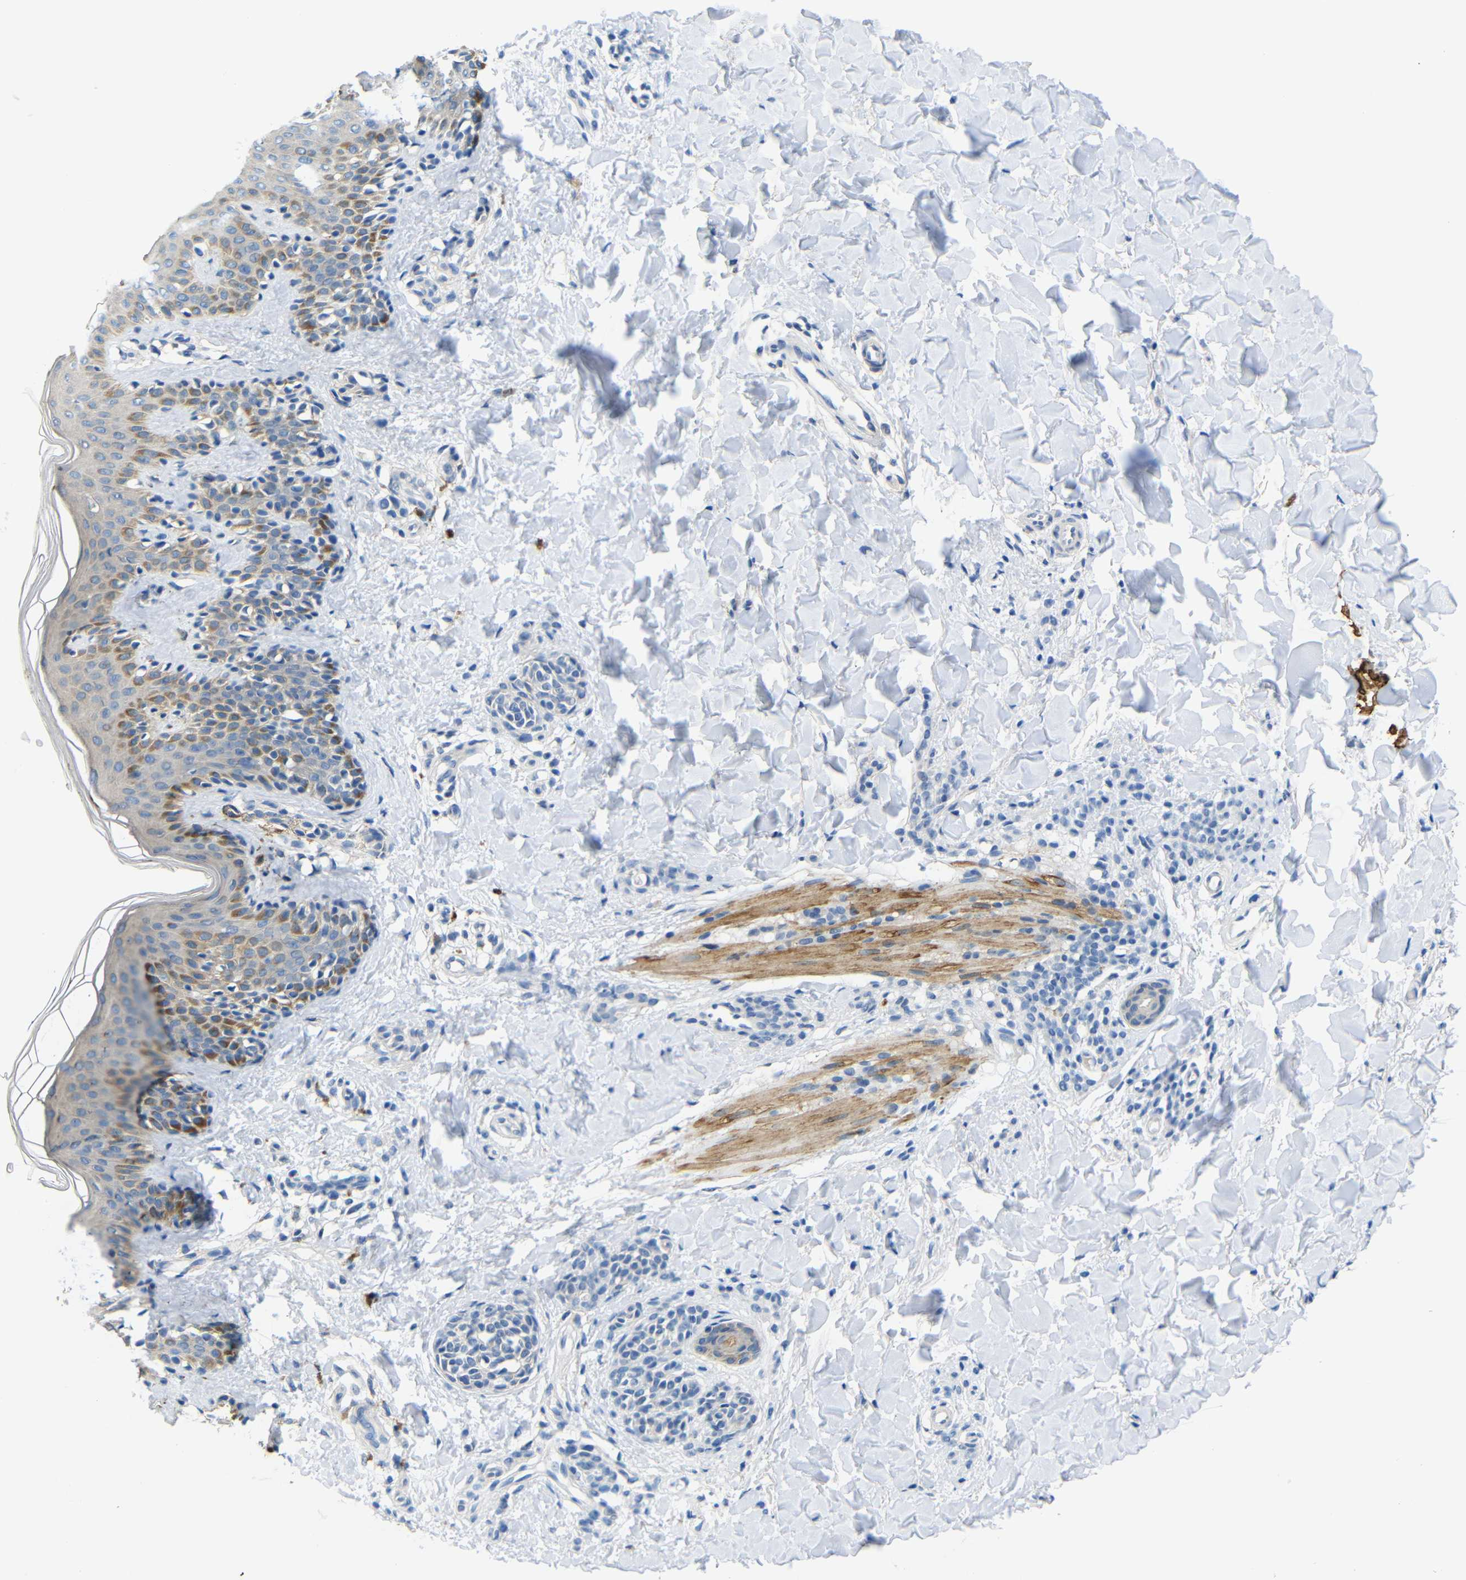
{"staining": {"intensity": "negative", "quantity": "none", "location": "none"}, "tissue": "skin", "cell_type": "Fibroblasts", "image_type": "normal", "snomed": [{"axis": "morphology", "description": "Normal tissue, NOS"}, {"axis": "topography", "description": "Skin"}], "caption": "Human skin stained for a protein using immunohistochemistry displays no staining in fibroblasts.", "gene": "NEGR1", "patient": {"sex": "male", "age": 16}}